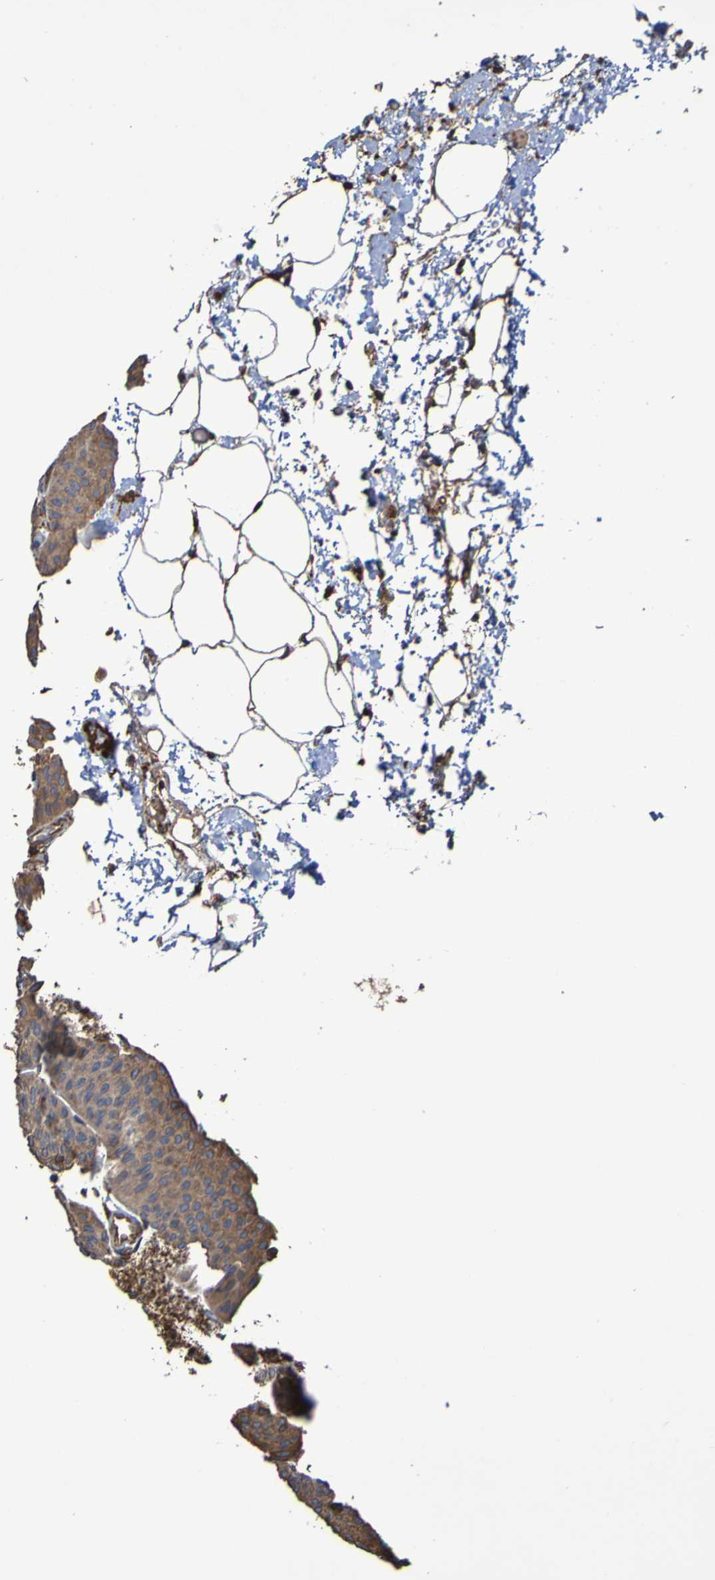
{"staining": {"intensity": "moderate", "quantity": ">75%", "location": "cytoplasmic/membranous"}, "tissue": "urothelial cancer", "cell_type": "Tumor cells", "image_type": "cancer", "snomed": [{"axis": "morphology", "description": "Urothelial carcinoma, Low grade"}, {"axis": "topography", "description": "Urinary bladder"}], "caption": "A micrograph of urothelial carcinoma (low-grade) stained for a protein reveals moderate cytoplasmic/membranous brown staining in tumor cells. The protein is shown in brown color, while the nuclei are stained blue.", "gene": "RAB11A", "patient": {"sex": "female", "age": 60}}